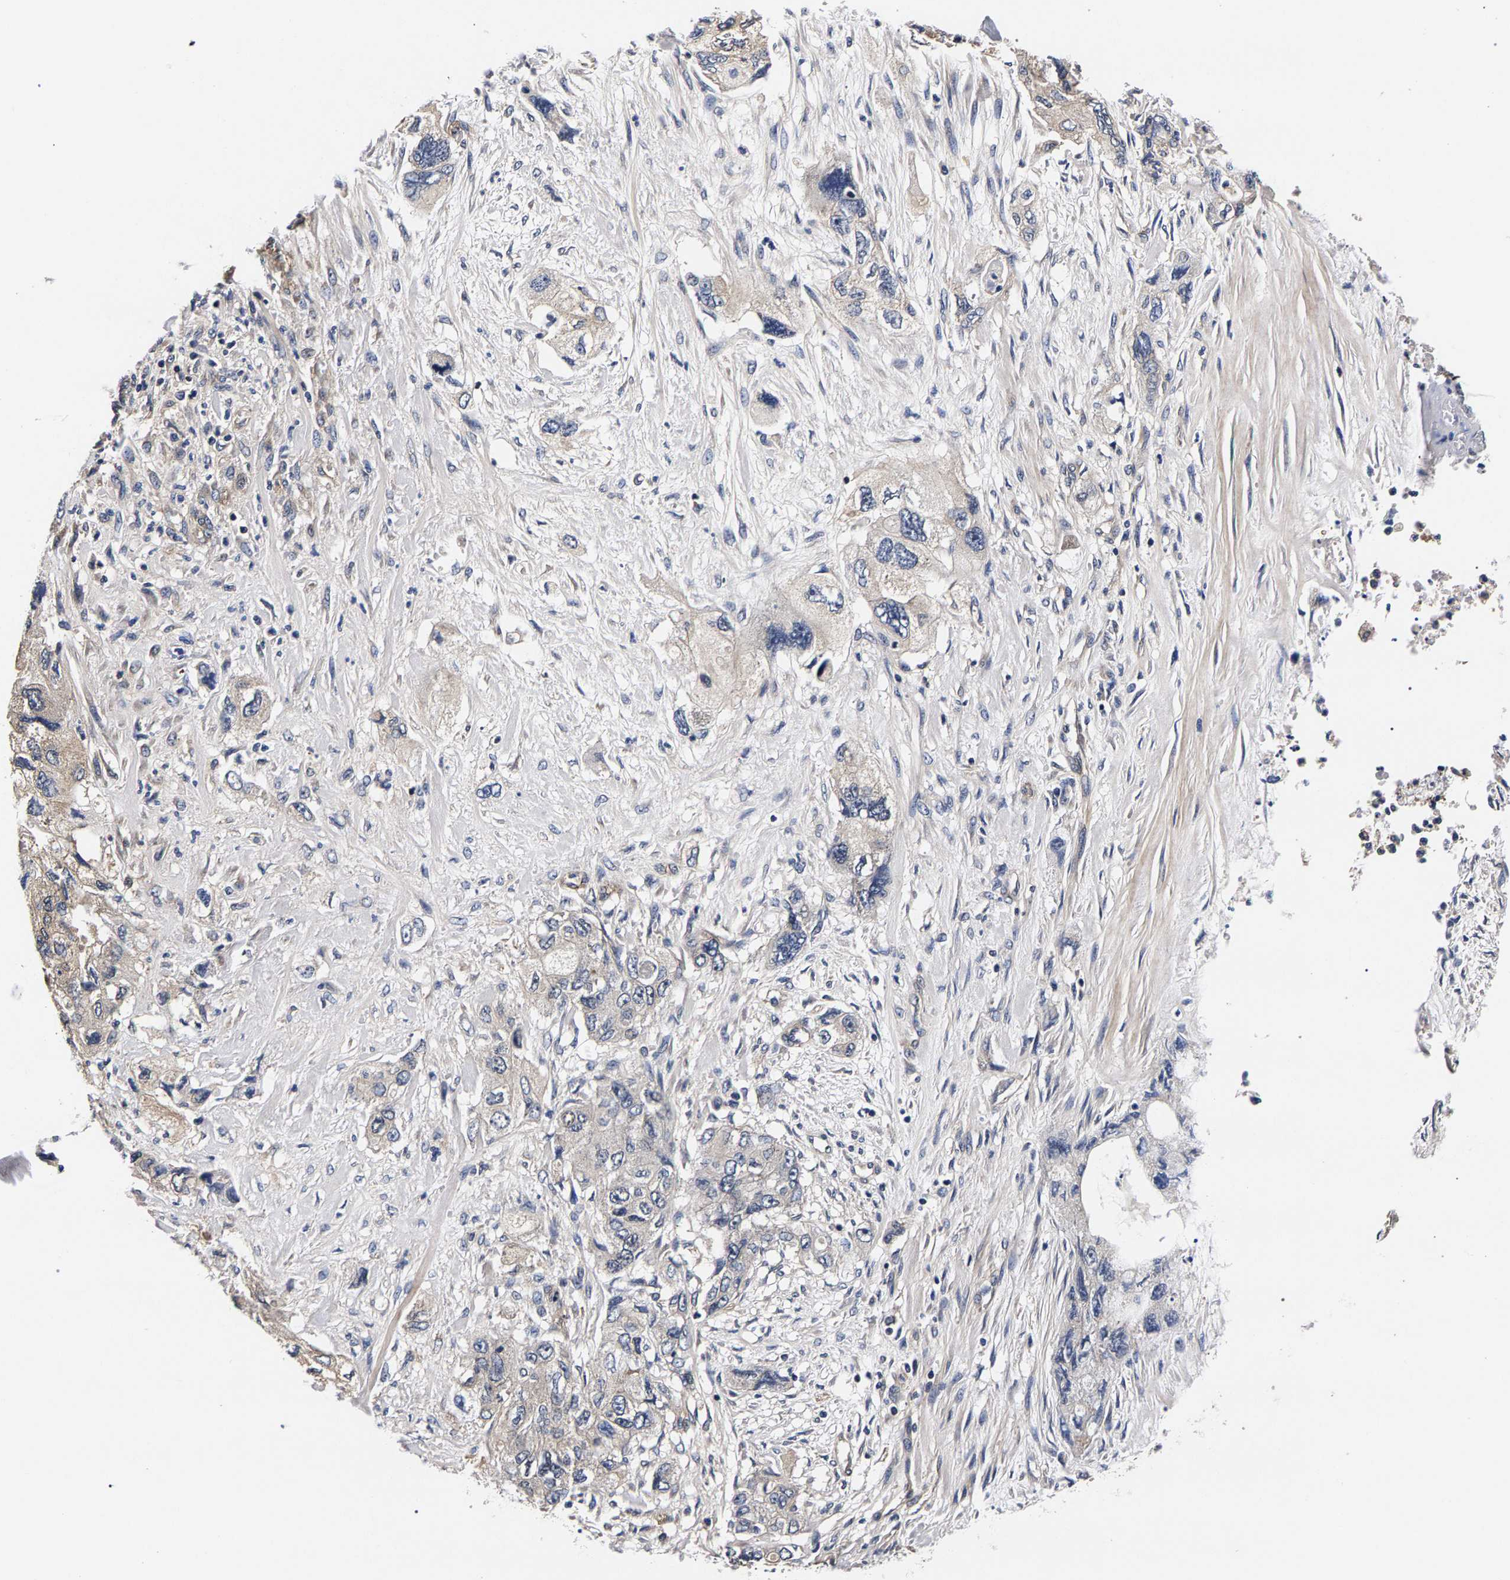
{"staining": {"intensity": "weak", "quantity": "<25%", "location": "cytoplasmic/membranous"}, "tissue": "pancreatic cancer", "cell_type": "Tumor cells", "image_type": "cancer", "snomed": [{"axis": "morphology", "description": "Adenocarcinoma, NOS"}, {"axis": "topography", "description": "Pancreas"}], "caption": "This histopathology image is of pancreatic cancer stained with immunohistochemistry (IHC) to label a protein in brown with the nuclei are counter-stained blue. There is no staining in tumor cells.", "gene": "MARCHF7", "patient": {"sex": "female", "age": 73}}